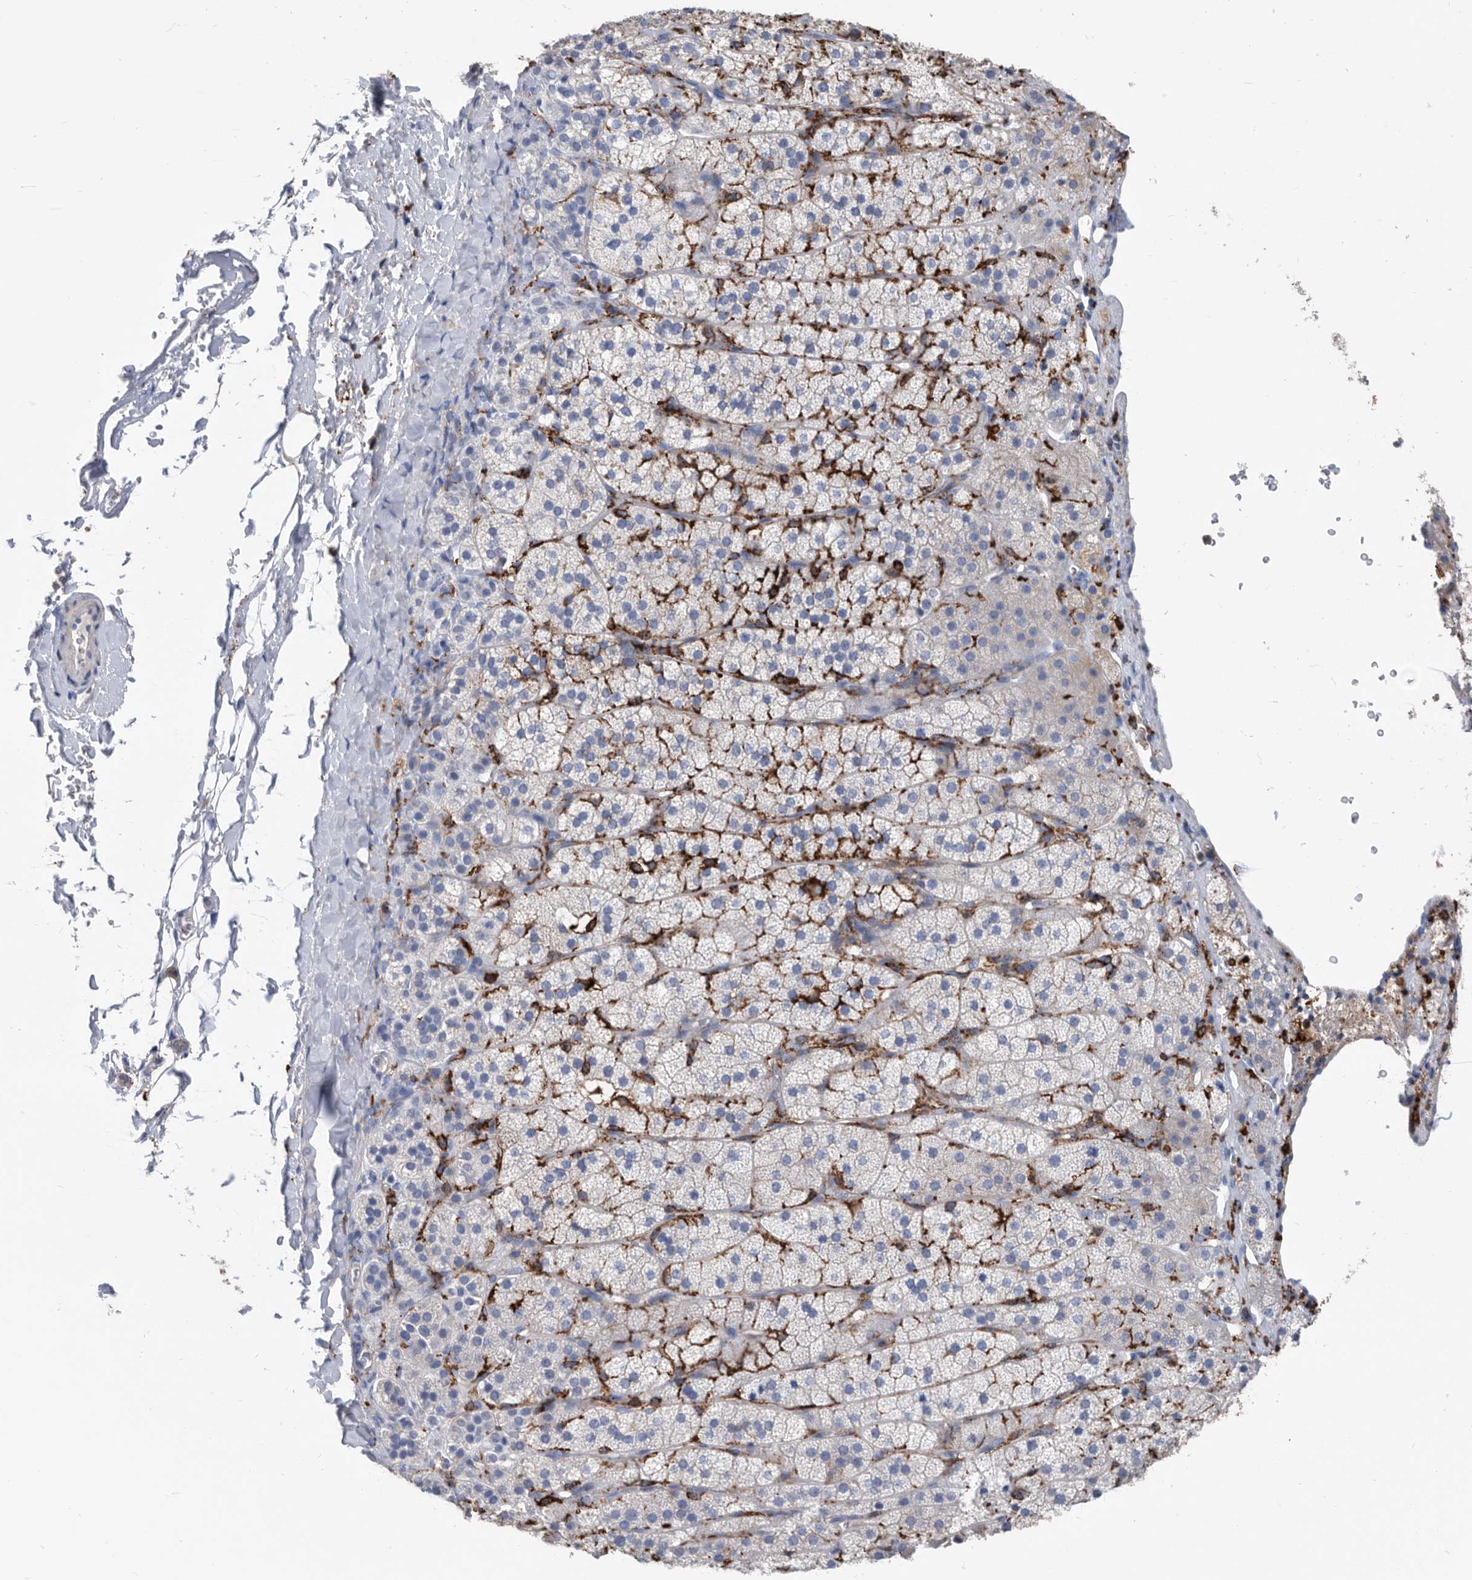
{"staining": {"intensity": "negative", "quantity": "none", "location": "none"}, "tissue": "adrenal gland", "cell_type": "Glandular cells", "image_type": "normal", "snomed": [{"axis": "morphology", "description": "Normal tissue, NOS"}, {"axis": "topography", "description": "Adrenal gland"}], "caption": "High power microscopy histopathology image of an immunohistochemistry (IHC) micrograph of normal adrenal gland, revealing no significant positivity in glandular cells.", "gene": "MS4A4A", "patient": {"sex": "female", "age": 44}}